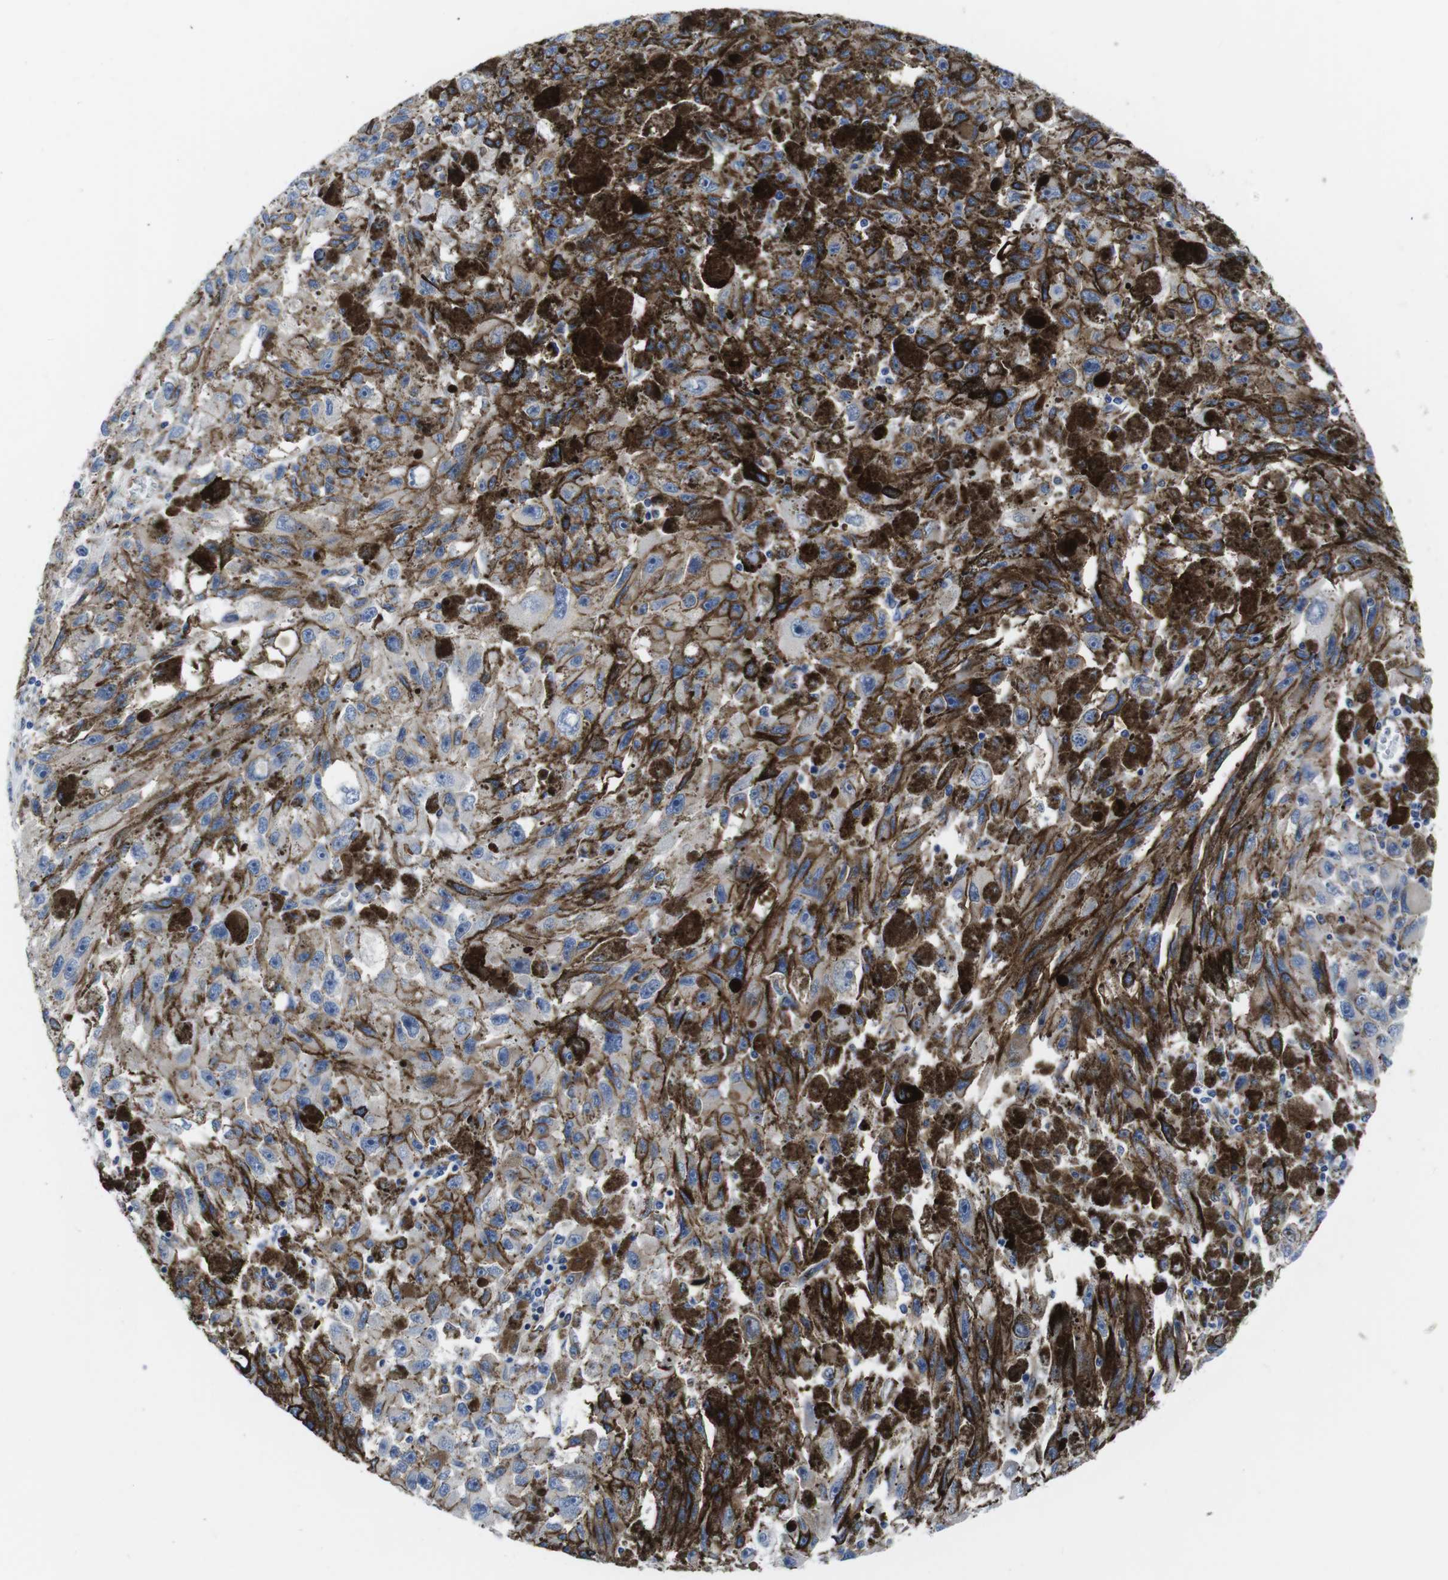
{"staining": {"intensity": "weak", "quantity": ">75%", "location": "cytoplasmic/membranous"}, "tissue": "melanoma", "cell_type": "Tumor cells", "image_type": "cancer", "snomed": [{"axis": "morphology", "description": "Malignant melanoma in situ"}, {"axis": "morphology", "description": "Malignant melanoma, NOS"}, {"axis": "topography", "description": "Skin"}], "caption": "The histopathology image shows a brown stain indicating the presence of a protein in the cytoplasmic/membranous of tumor cells in melanoma.", "gene": "NUMB", "patient": {"sex": "female", "age": 88}}